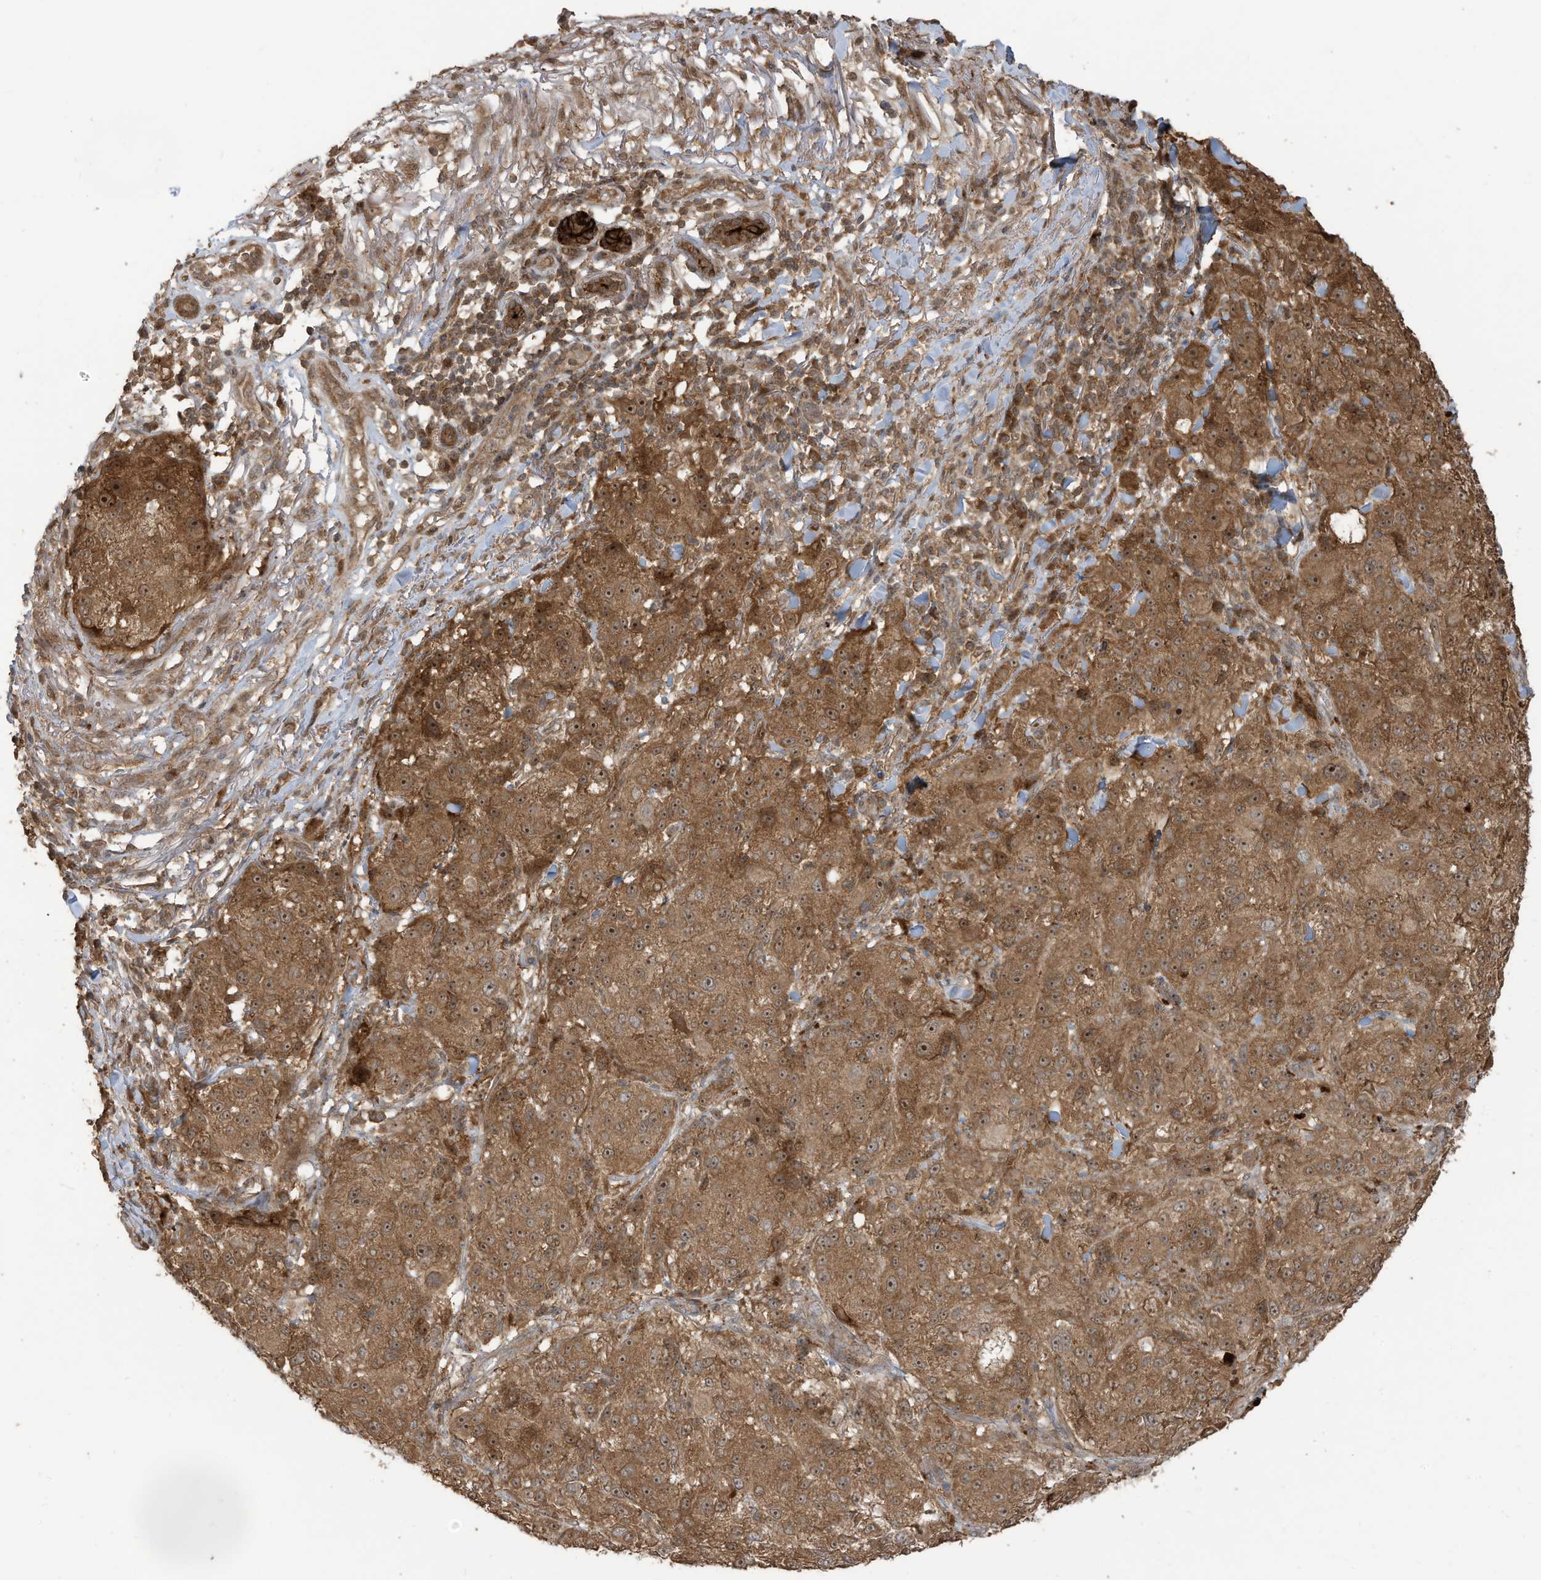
{"staining": {"intensity": "moderate", "quantity": ">75%", "location": "cytoplasmic/membranous,nuclear"}, "tissue": "melanoma", "cell_type": "Tumor cells", "image_type": "cancer", "snomed": [{"axis": "morphology", "description": "Necrosis, NOS"}, {"axis": "morphology", "description": "Malignant melanoma, NOS"}, {"axis": "topography", "description": "Skin"}], "caption": "IHC of human melanoma displays medium levels of moderate cytoplasmic/membranous and nuclear staining in about >75% of tumor cells. The protein of interest is stained brown, and the nuclei are stained in blue (DAB (3,3'-diaminobenzidine) IHC with brightfield microscopy, high magnification).", "gene": "CARF", "patient": {"sex": "female", "age": 87}}